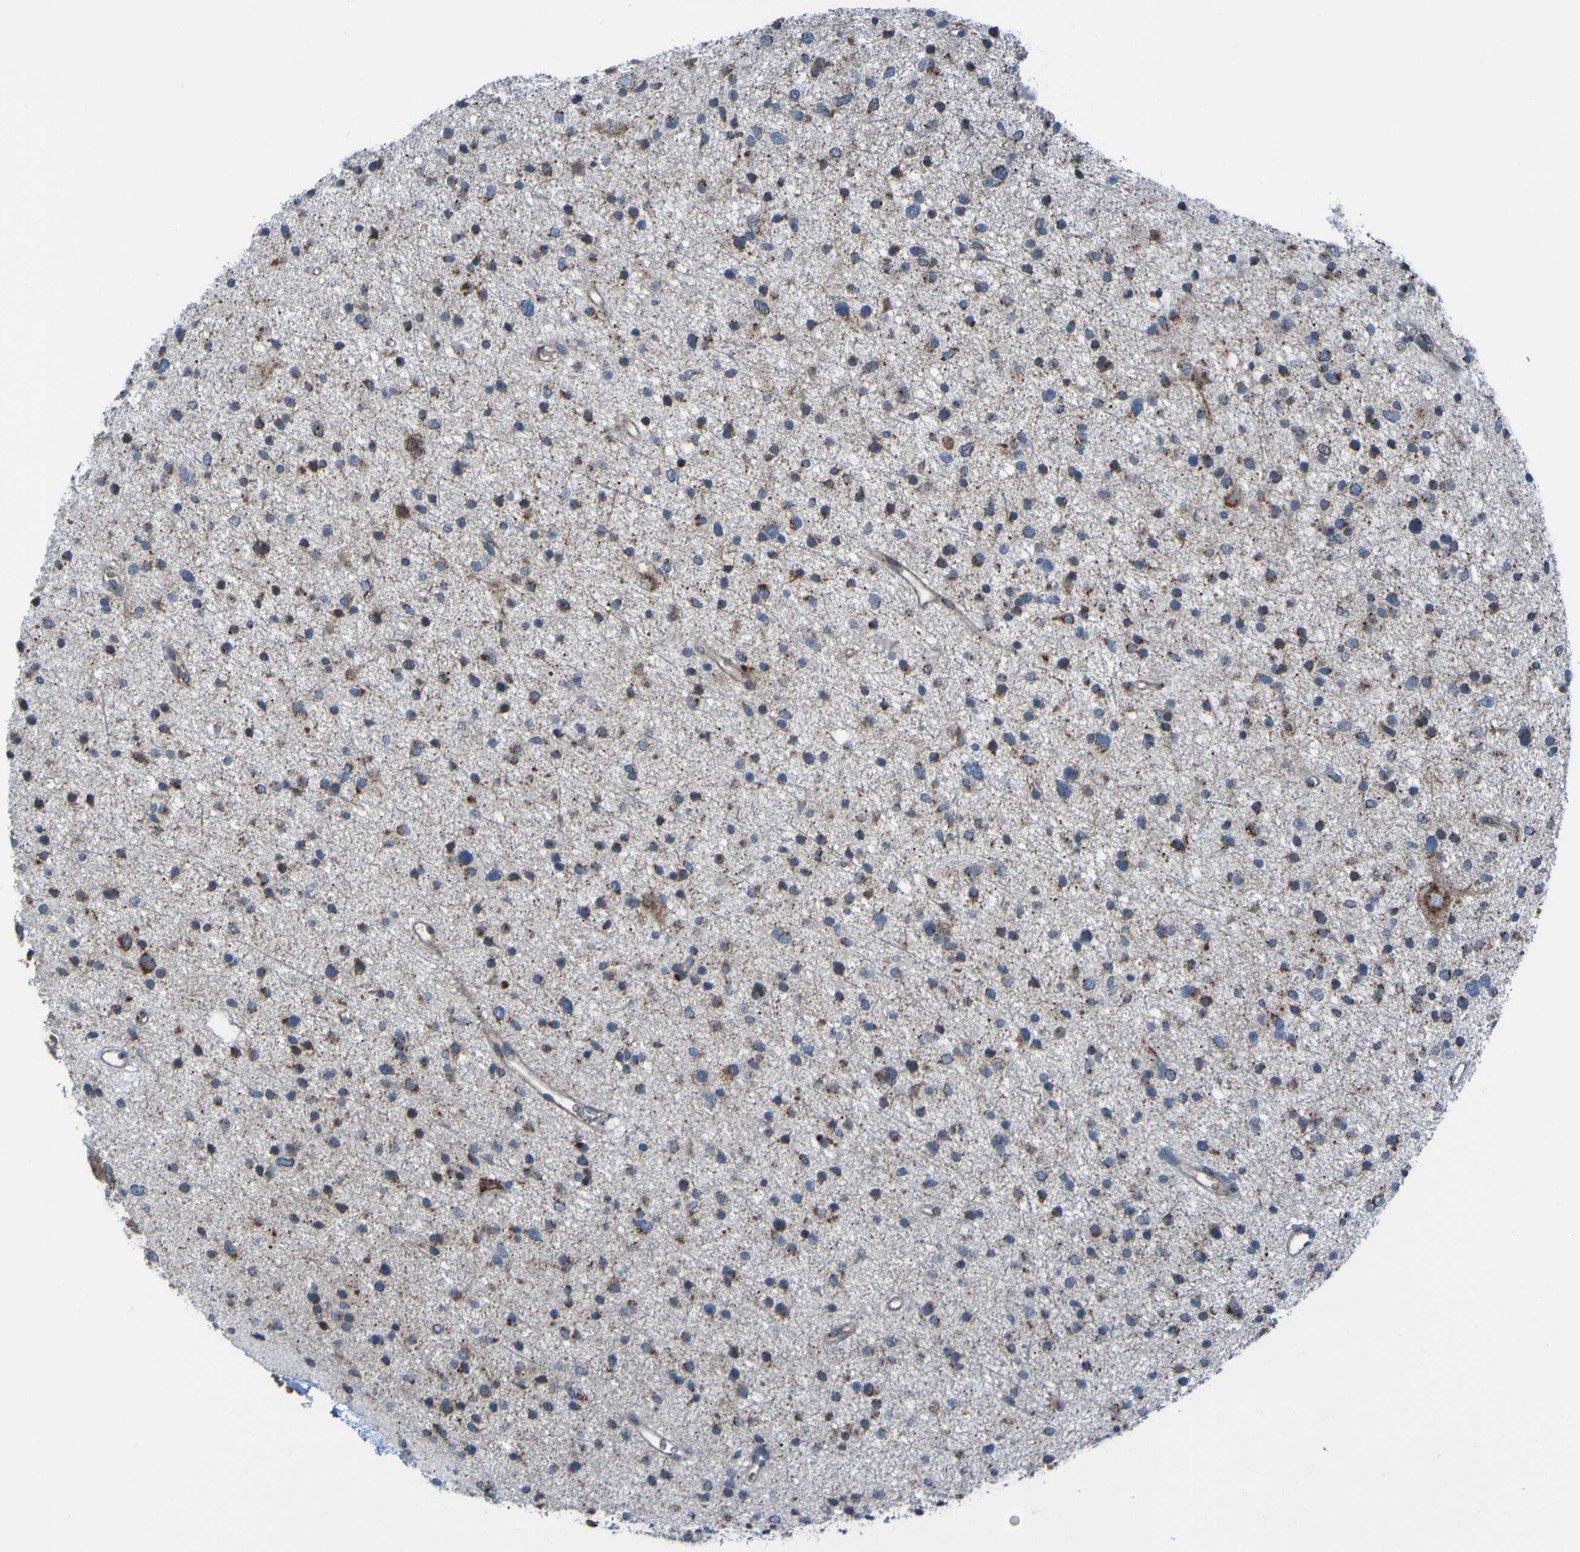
{"staining": {"intensity": "moderate", "quantity": "<25%", "location": "cytoplasmic/membranous"}, "tissue": "glioma", "cell_type": "Tumor cells", "image_type": "cancer", "snomed": [{"axis": "morphology", "description": "Glioma, malignant, Low grade"}, {"axis": "topography", "description": "Brain"}], "caption": "Protein positivity by immunohistochemistry demonstrates moderate cytoplasmic/membranous staining in approximately <25% of tumor cells in malignant glioma (low-grade).", "gene": "UNG", "patient": {"sex": "female", "age": 37}}